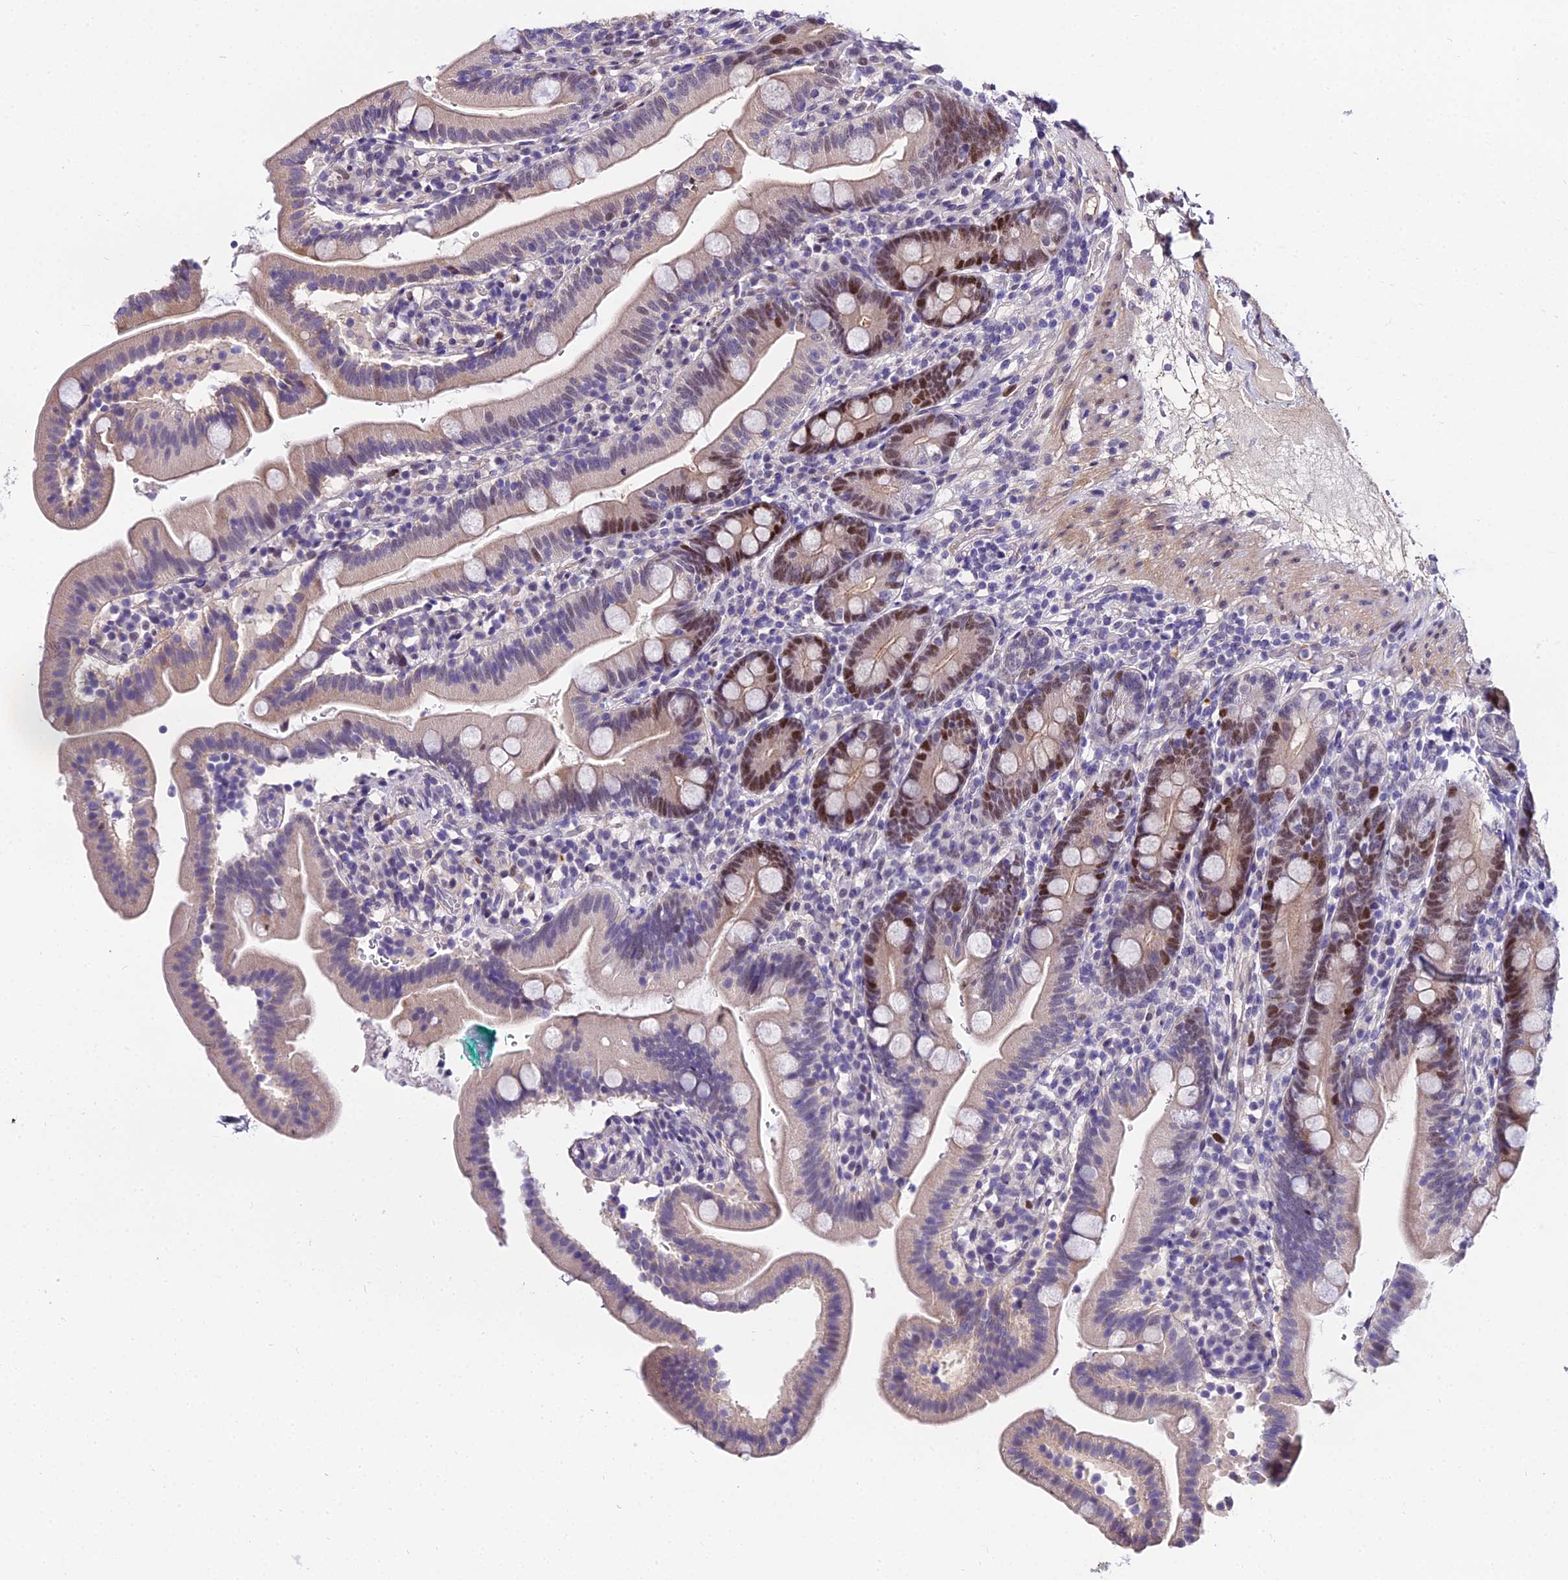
{"staining": {"intensity": "strong", "quantity": "25%-75%", "location": "cytoplasmic/membranous,nuclear"}, "tissue": "duodenum", "cell_type": "Glandular cells", "image_type": "normal", "snomed": [{"axis": "morphology", "description": "Normal tissue, NOS"}, {"axis": "topography", "description": "Duodenum"}], "caption": "The photomicrograph exhibits a brown stain indicating the presence of a protein in the cytoplasmic/membranous,nuclear of glandular cells in duodenum.", "gene": "TRIML2", "patient": {"sex": "female", "age": 67}}